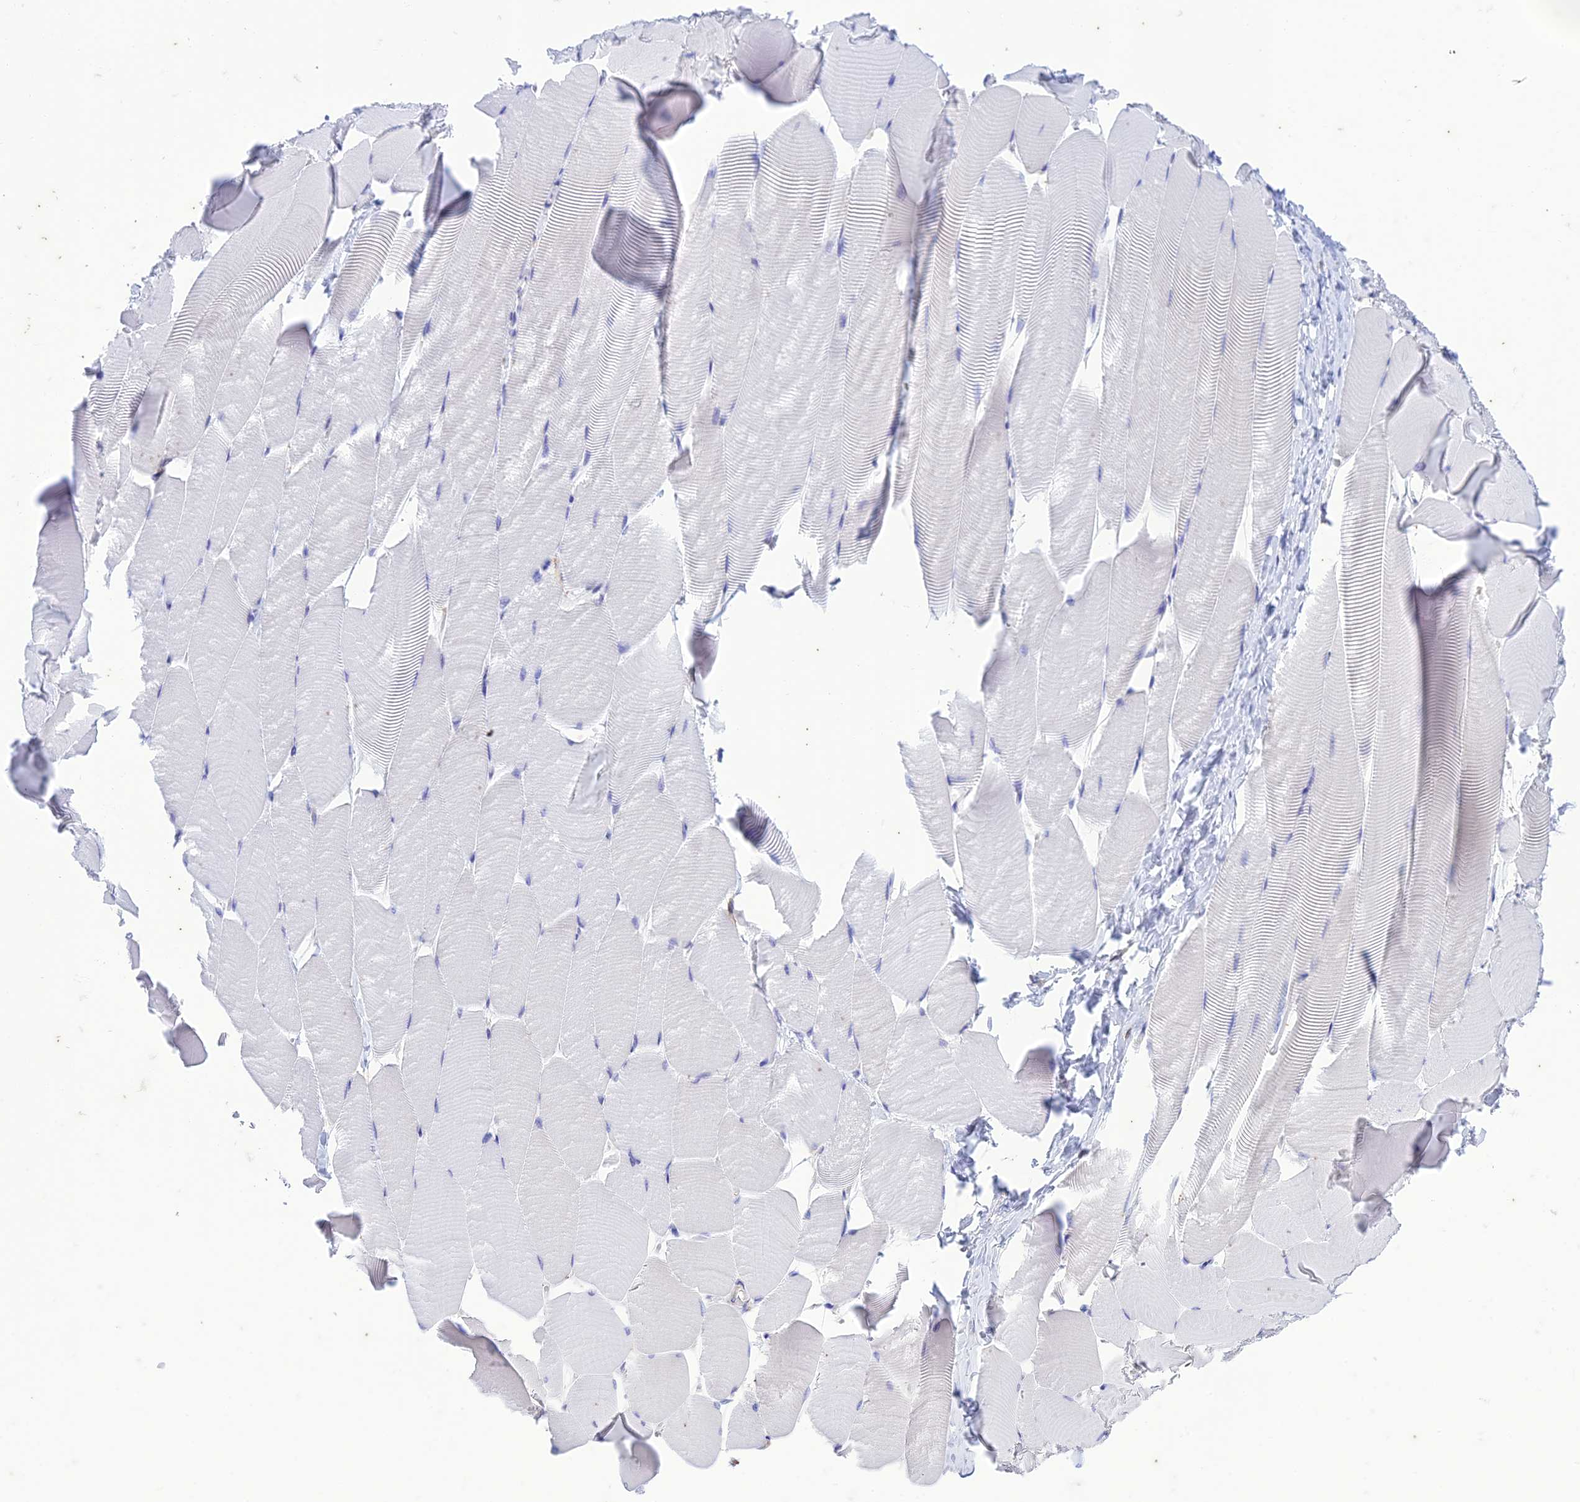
{"staining": {"intensity": "negative", "quantity": "none", "location": "none"}, "tissue": "skeletal muscle", "cell_type": "Myocytes", "image_type": "normal", "snomed": [{"axis": "morphology", "description": "Normal tissue, NOS"}, {"axis": "topography", "description": "Skeletal muscle"}], "caption": "Immunohistochemistry histopathology image of benign skeletal muscle stained for a protein (brown), which displays no positivity in myocytes.", "gene": "FGF7", "patient": {"sex": "male", "age": 25}}